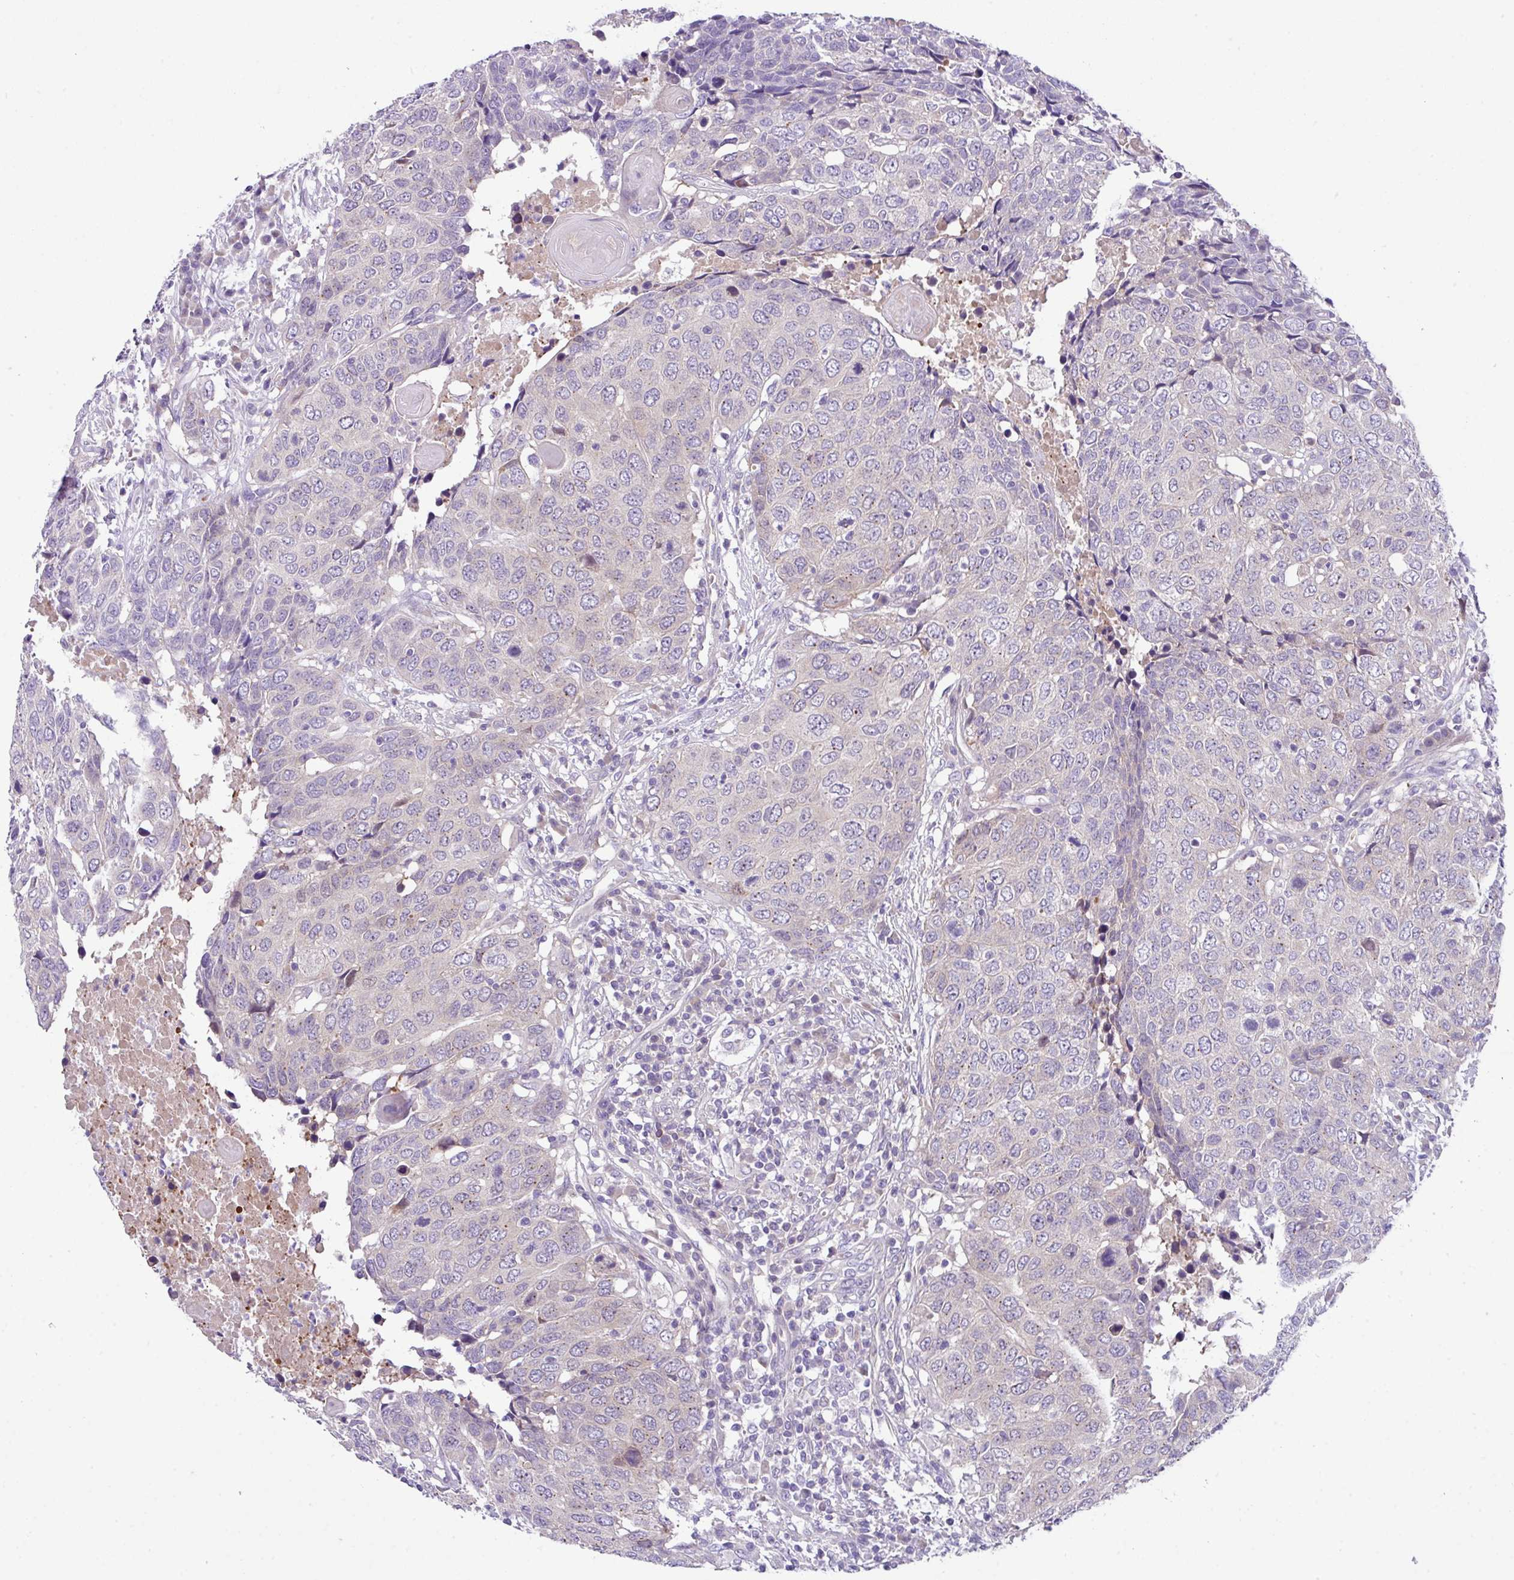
{"staining": {"intensity": "negative", "quantity": "none", "location": "none"}, "tissue": "head and neck cancer", "cell_type": "Tumor cells", "image_type": "cancer", "snomed": [{"axis": "morphology", "description": "Squamous cell carcinoma, NOS"}, {"axis": "topography", "description": "Head-Neck"}], "caption": "DAB immunohistochemical staining of head and neck cancer (squamous cell carcinoma) reveals no significant positivity in tumor cells.", "gene": "DNAL1", "patient": {"sex": "male", "age": 66}}